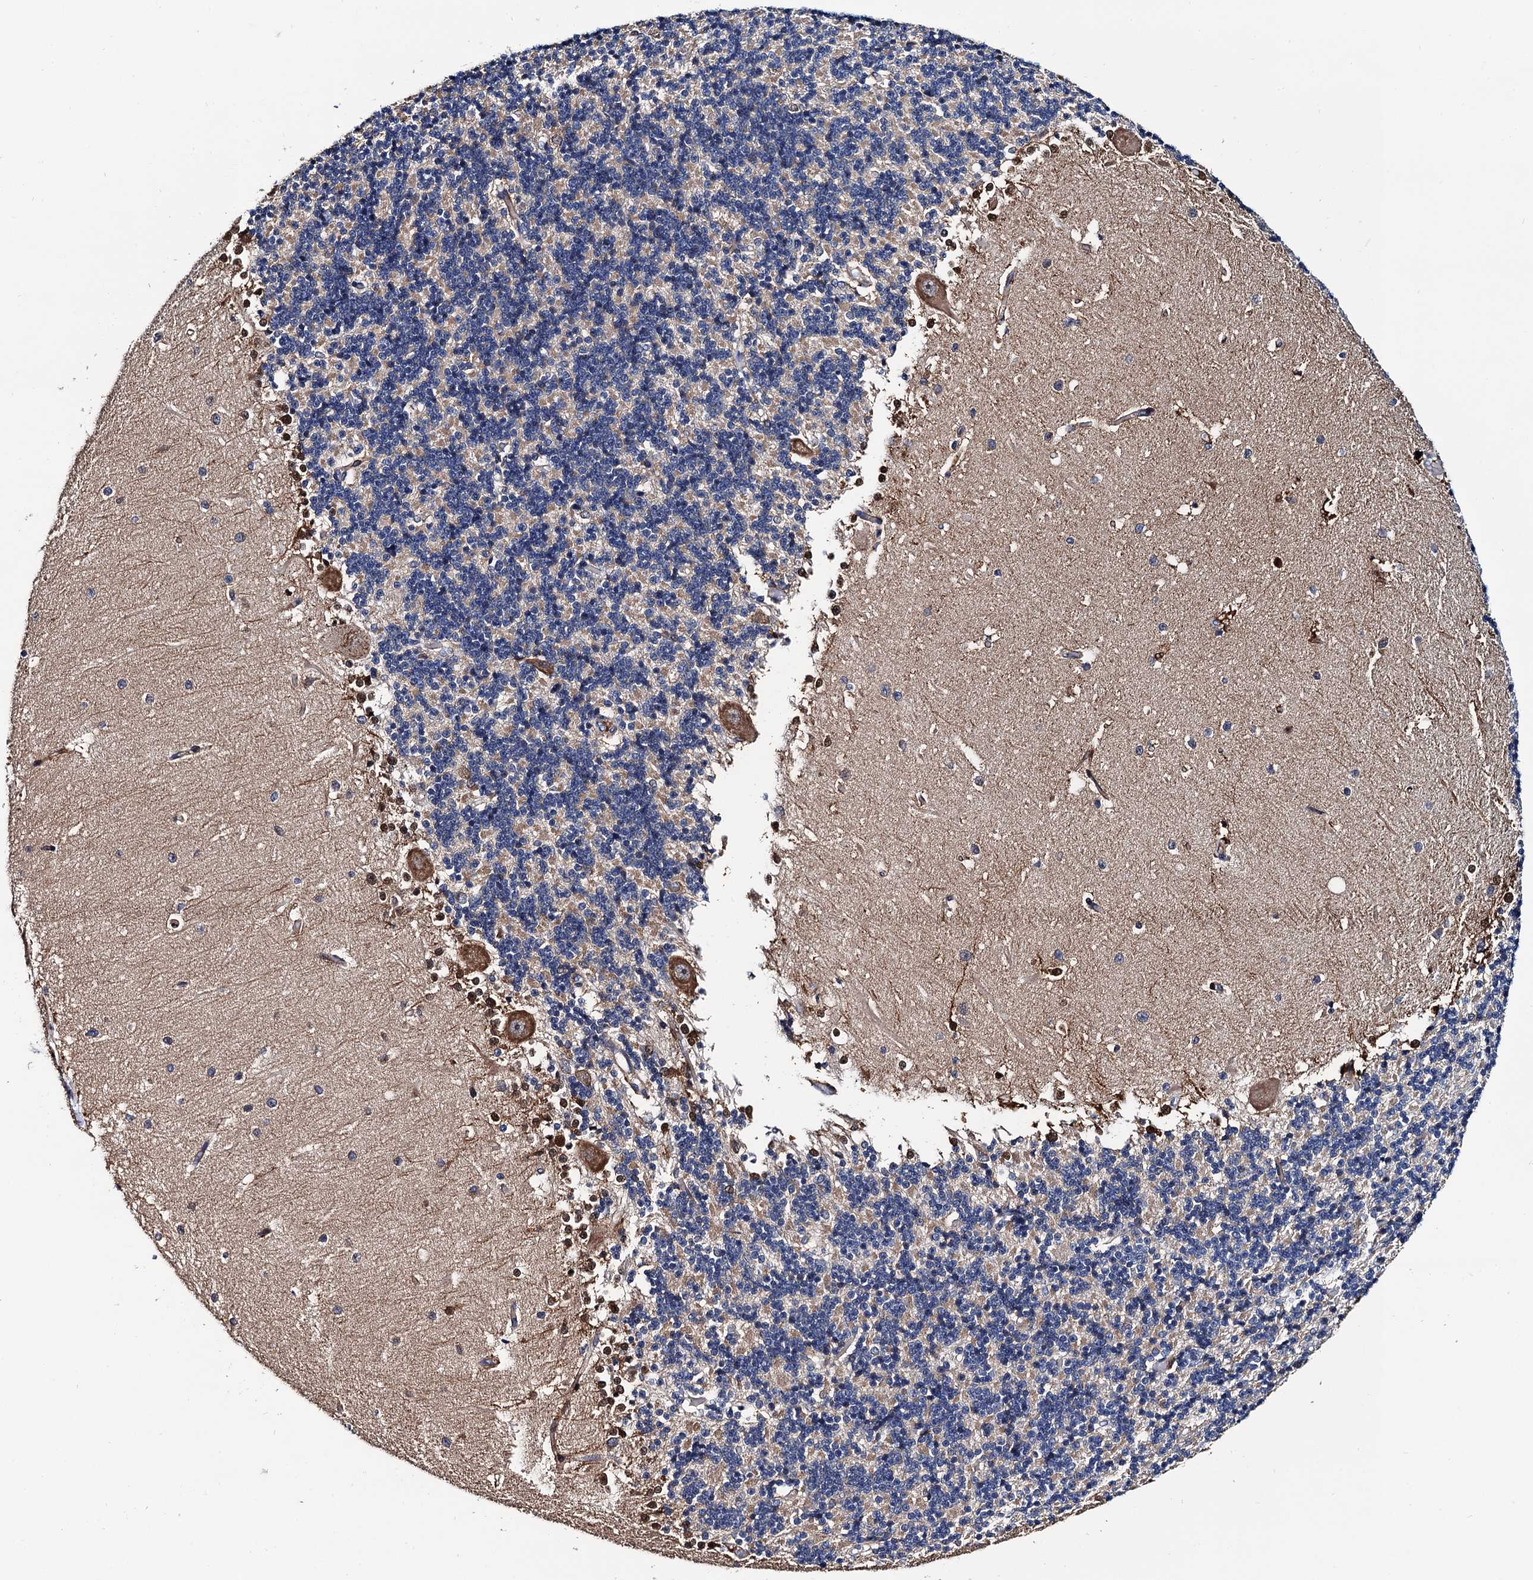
{"staining": {"intensity": "weak", "quantity": "25%-75%", "location": "cytoplasmic/membranous"}, "tissue": "cerebellum", "cell_type": "Cells in granular layer", "image_type": "normal", "snomed": [{"axis": "morphology", "description": "Normal tissue, NOS"}, {"axis": "topography", "description": "Cerebellum"}], "caption": "This image reveals immunohistochemistry staining of normal cerebellum, with low weak cytoplasmic/membranous positivity in about 25%-75% of cells in granular layer.", "gene": "TRMT112", "patient": {"sex": "male", "age": 37}}